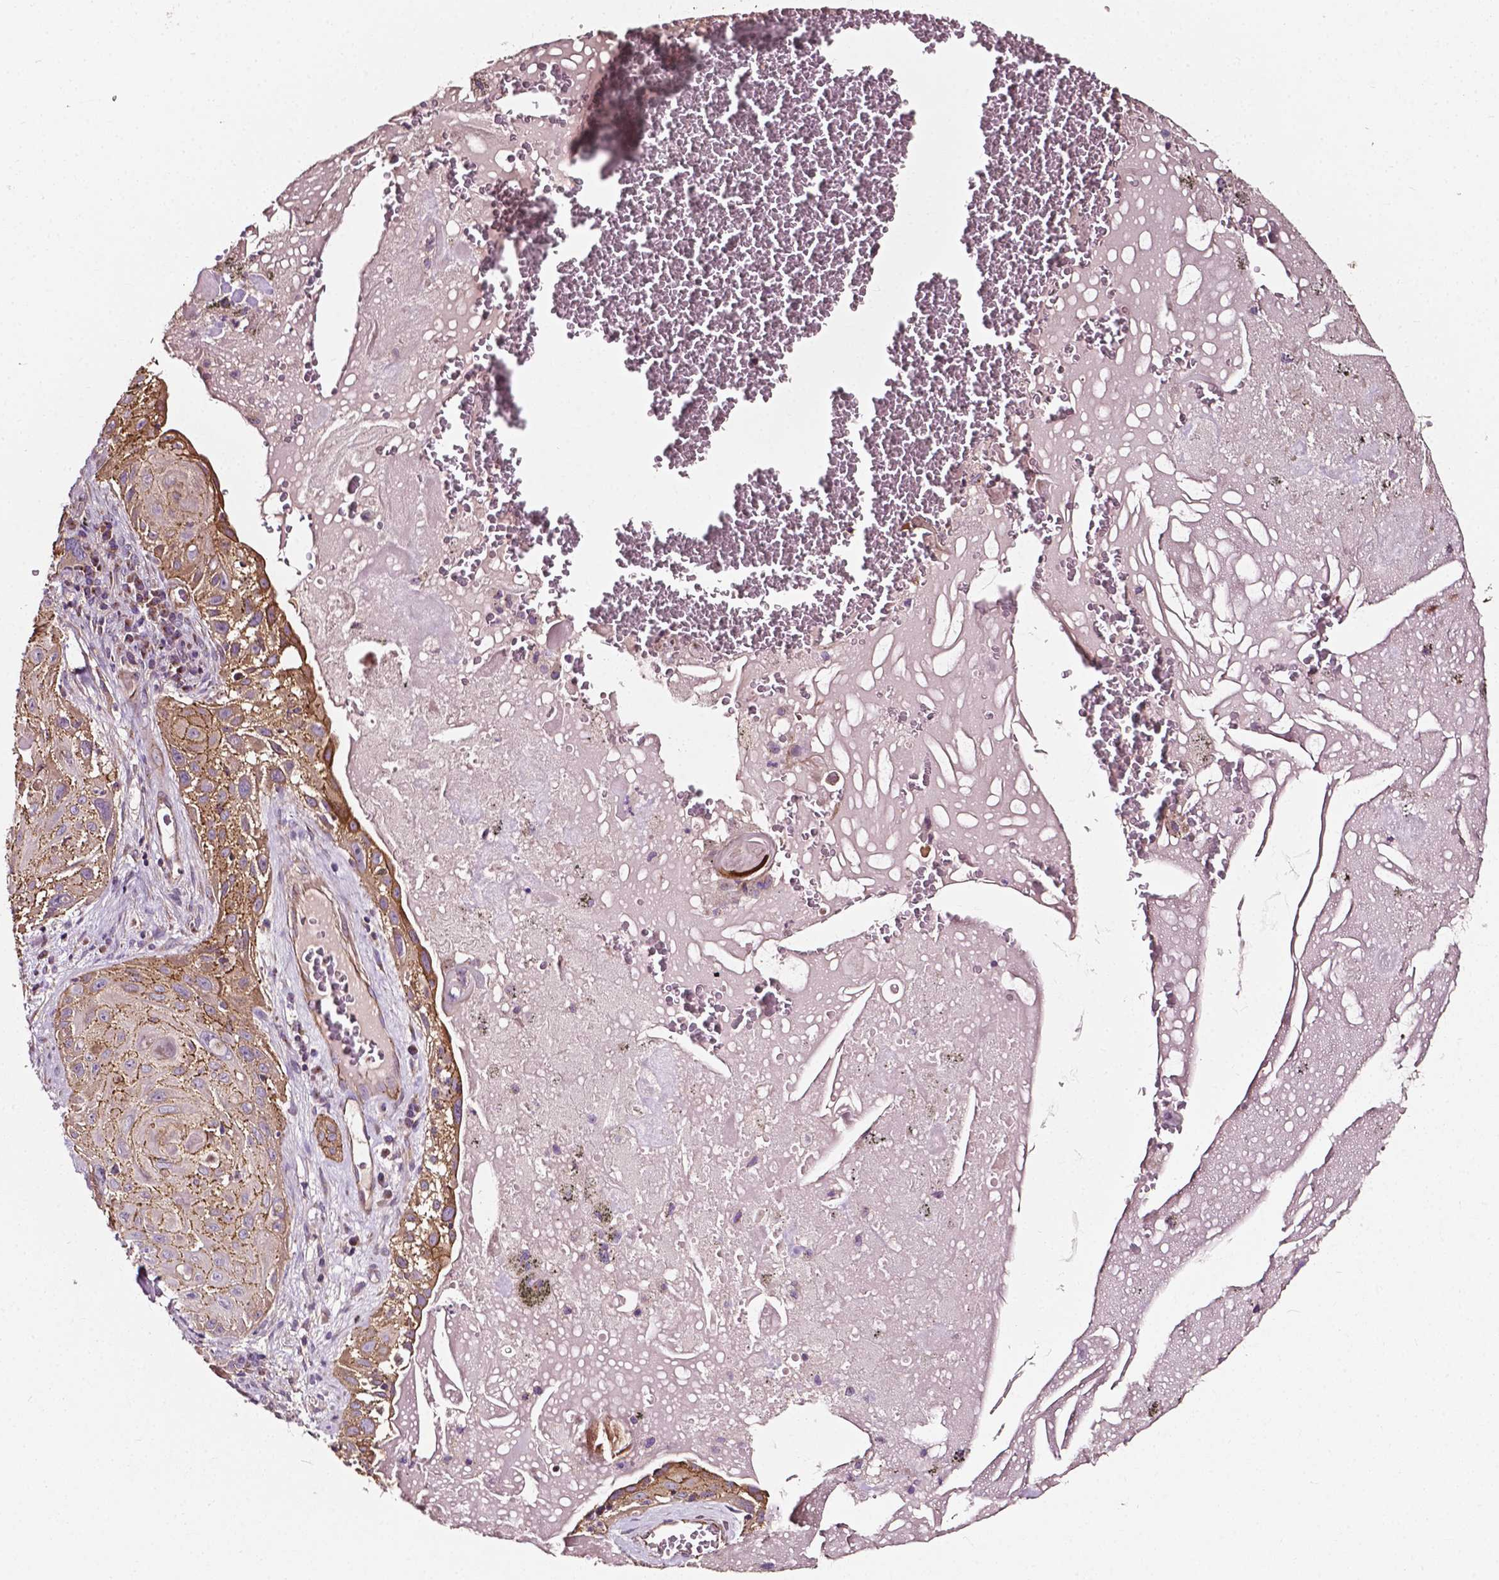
{"staining": {"intensity": "moderate", "quantity": "25%-75%", "location": "cytoplasmic/membranous"}, "tissue": "lung cancer", "cell_type": "Tumor cells", "image_type": "cancer", "snomed": [{"axis": "morphology", "description": "Squamous cell carcinoma, NOS"}, {"axis": "topography", "description": "Lung"}], "caption": "High-power microscopy captured an immunohistochemistry (IHC) photomicrograph of lung squamous cell carcinoma, revealing moderate cytoplasmic/membranous positivity in about 25%-75% of tumor cells. Nuclei are stained in blue.", "gene": "ATG16L1", "patient": {"sex": "male", "age": 79}}